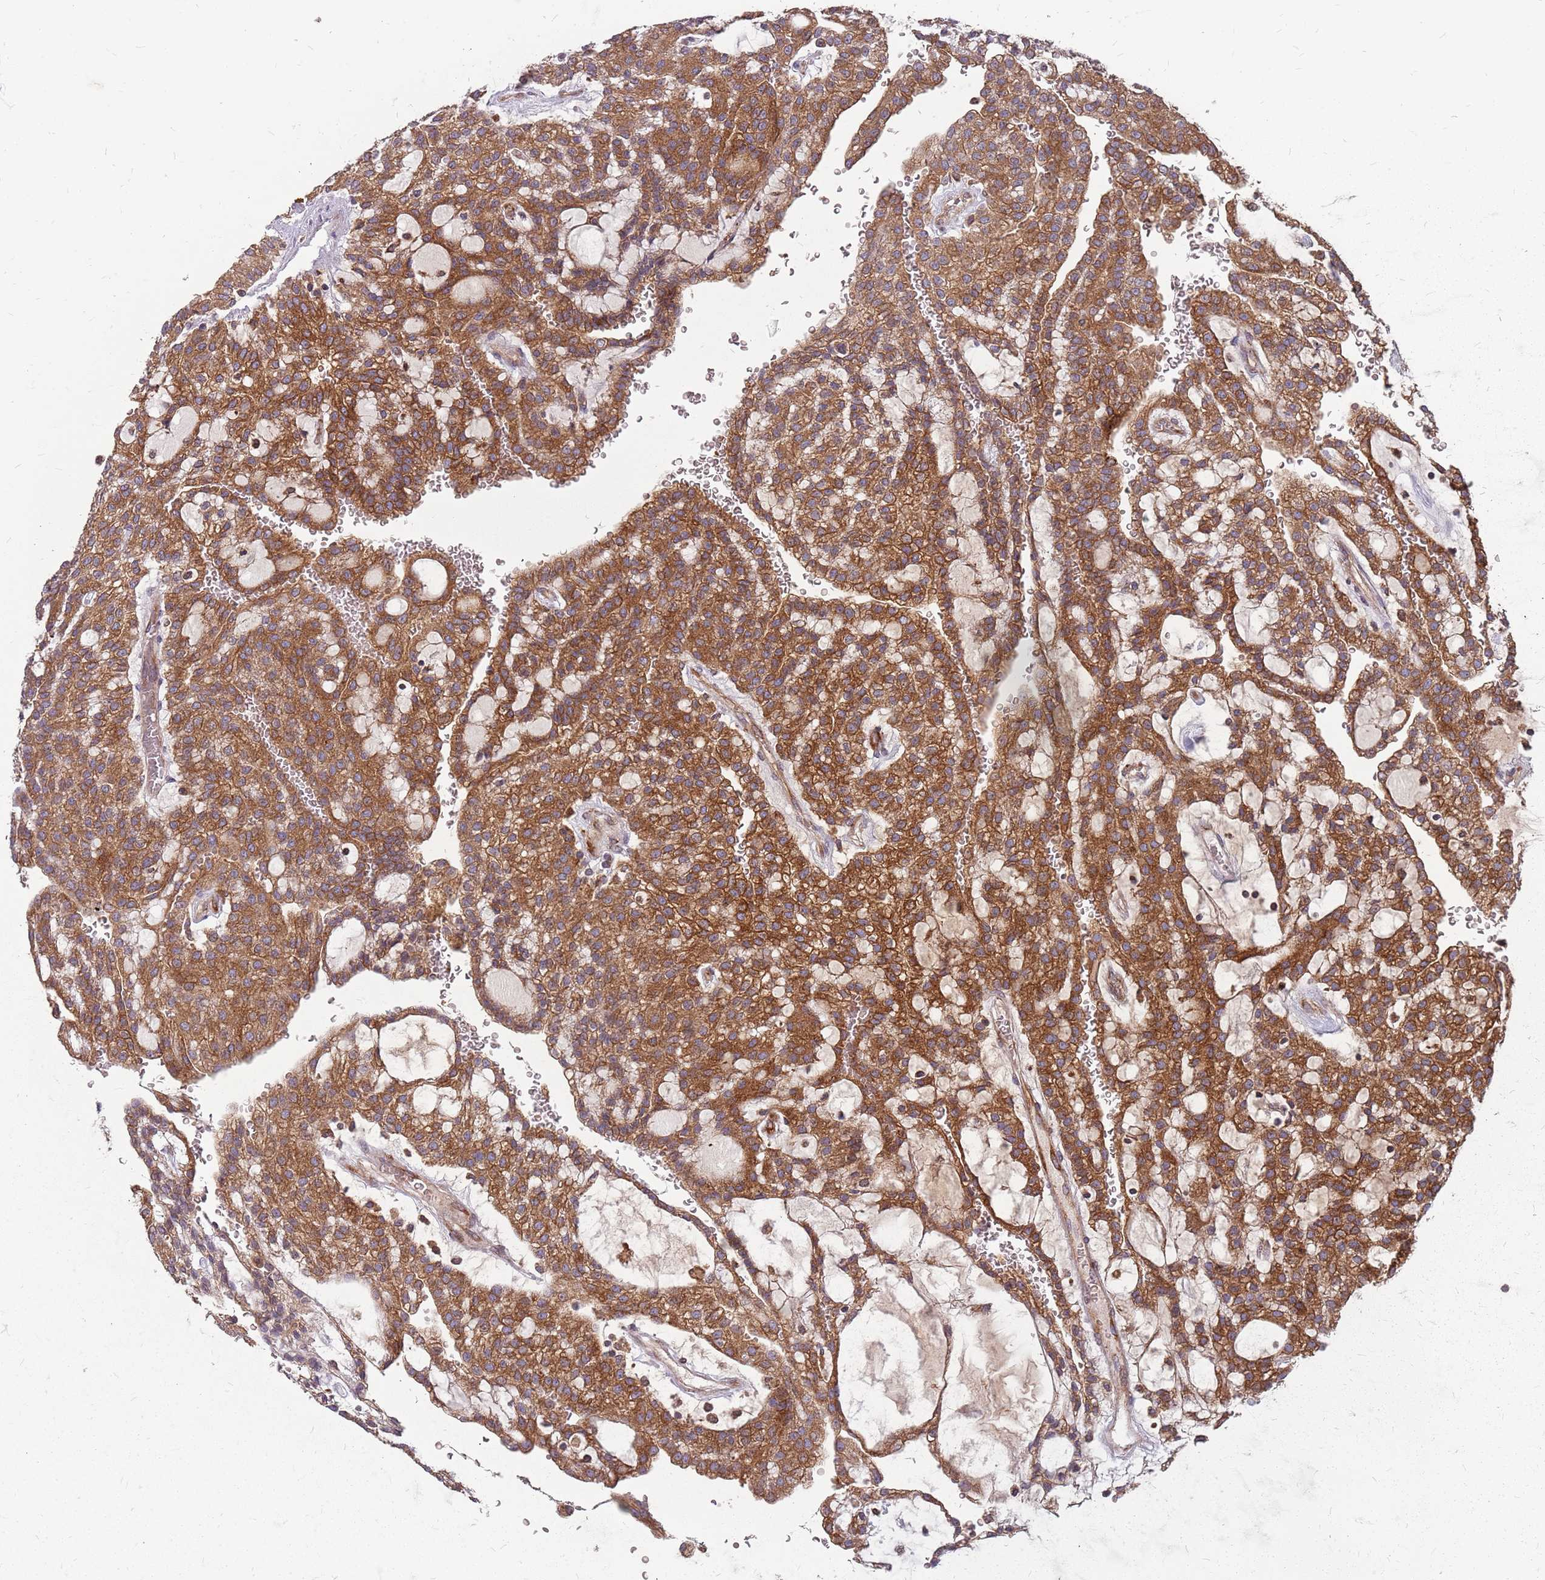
{"staining": {"intensity": "moderate", "quantity": ">75%", "location": "cytoplasmic/membranous"}, "tissue": "renal cancer", "cell_type": "Tumor cells", "image_type": "cancer", "snomed": [{"axis": "morphology", "description": "Adenocarcinoma, NOS"}, {"axis": "topography", "description": "Kidney"}], "caption": "IHC (DAB (3,3'-diaminobenzidine)) staining of human adenocarcinoma (renal) displays moderate cytoplasmic/membranous protein expression in about >75% of tumor cells. (Stains: DAB in brown, nuclei in blue, Microscopy: brightfield microscopy at high magnification).", "gene": "NME4", "patient": {"sex": "male", "age": 63}}